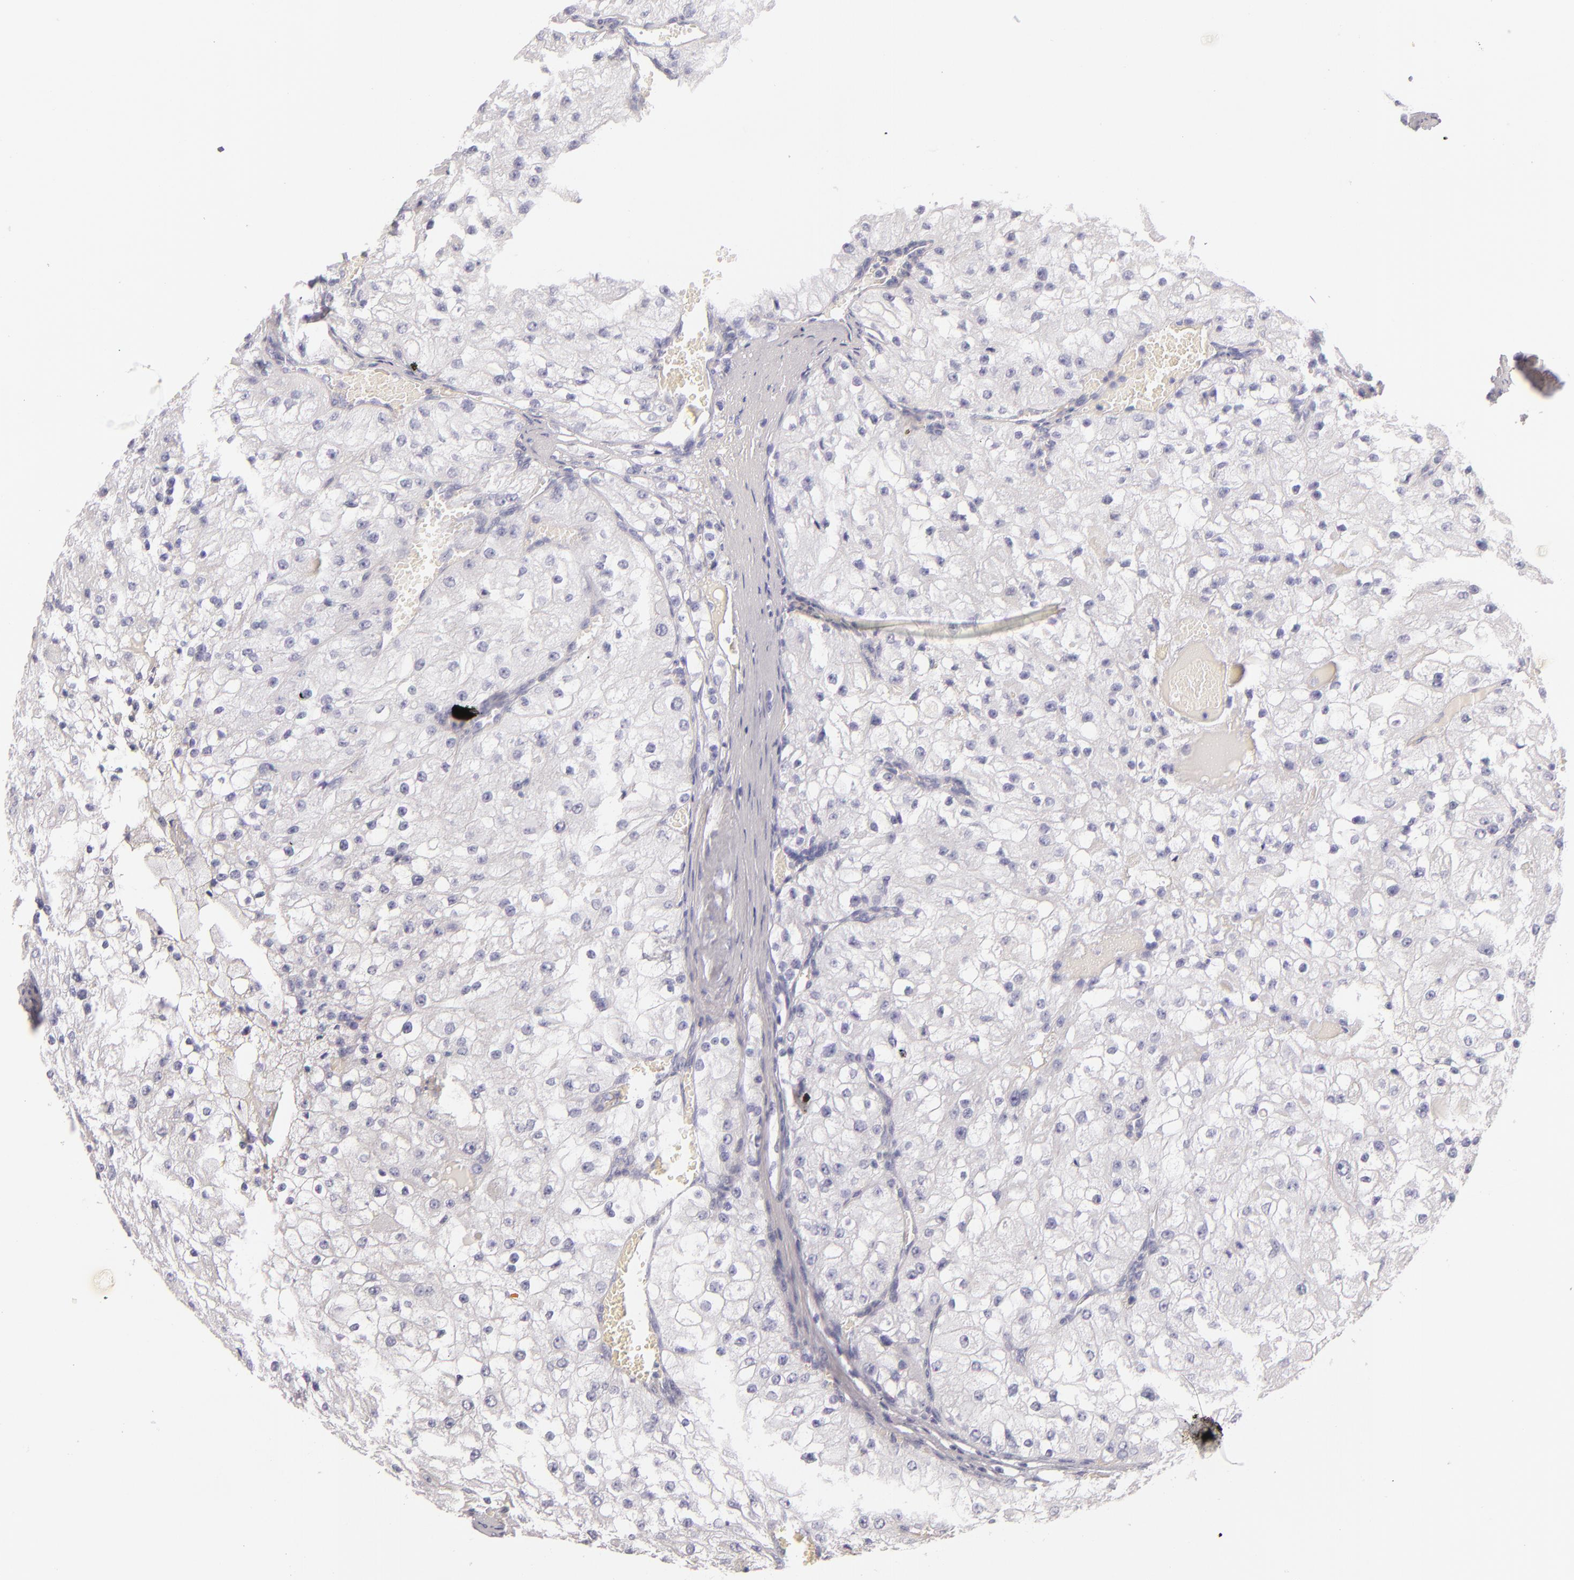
{"staining": {"intensity": "negative", "quantity": "none", "location": "none"}, "tissue": "renal cancer", "cell_type": "Tumor cells", "image_type": "cancer", "snomed": [{"axis": "morphology", "description": "Adenocarcinoma, NOS"}, {"axis": "topography", "description": "Kidney"}], "caption": "Renal cancer stained for a protein using immunohistochemistry (IHC) reveals no staining tumor cells.", "gene": "FABP1", "patient": {"sex": "female", "age": 74}}